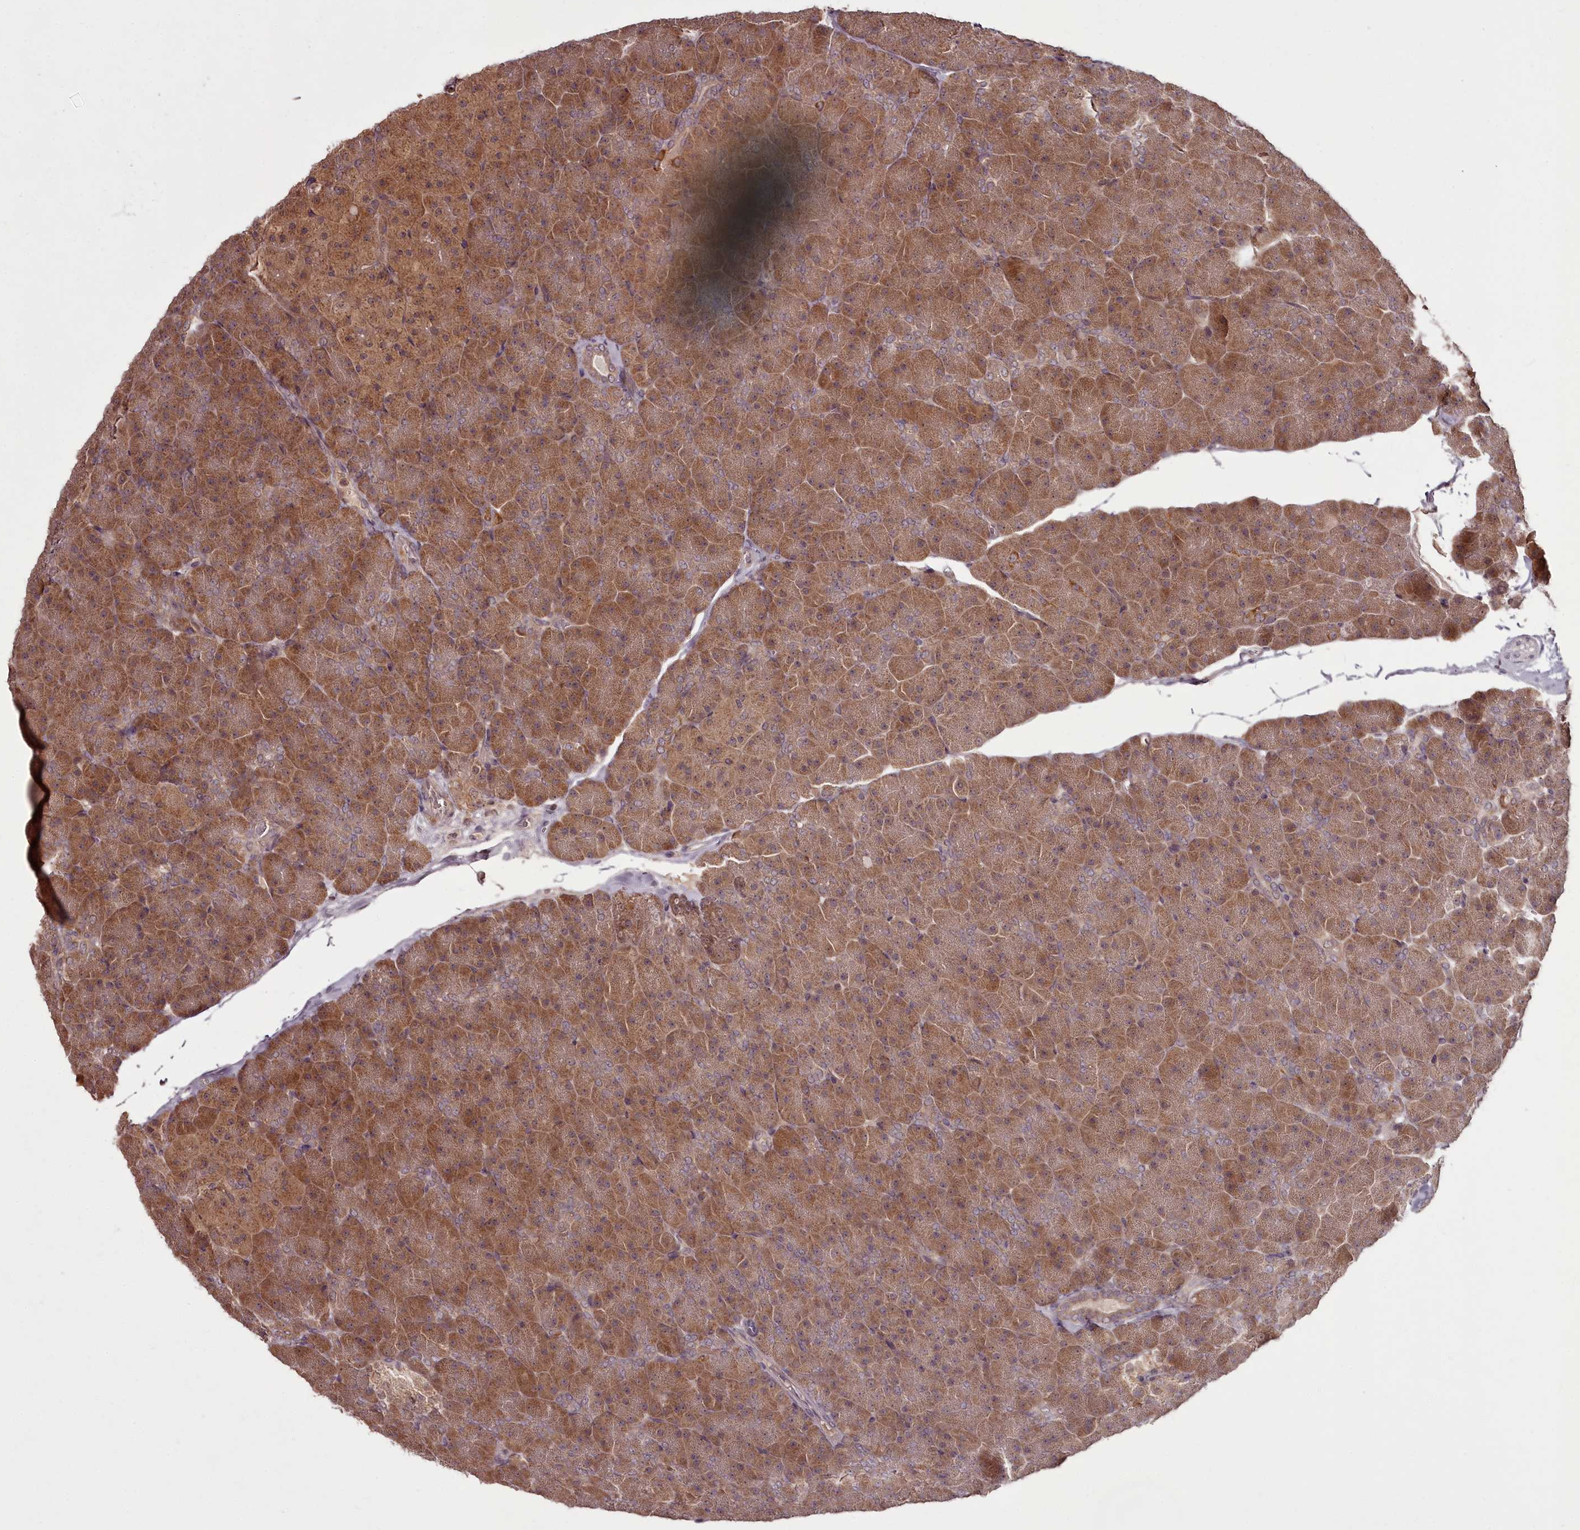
{"staining": {"intensity": "moderate", "quantity": ">75%", "location": "cytoplasmic/membranous"}, "tissue": "pancreas", "cell_type": "Exocrine glandular cells", "image_type": "normal", "snomed": [{"axis": "morphology", "description": "Normal tissue, NOS"}, {"axis": "topography", "description": "Pancreas"}], "caption": "An IHC histopathology image of normal tissue is shown. Protein staining in brown highlights moderate cytoplasmic/membranous positivity in pancreas within exocrine glandular cells.", "gene": "PCBP2", "patient": {"sex": "male", "age": 36}}